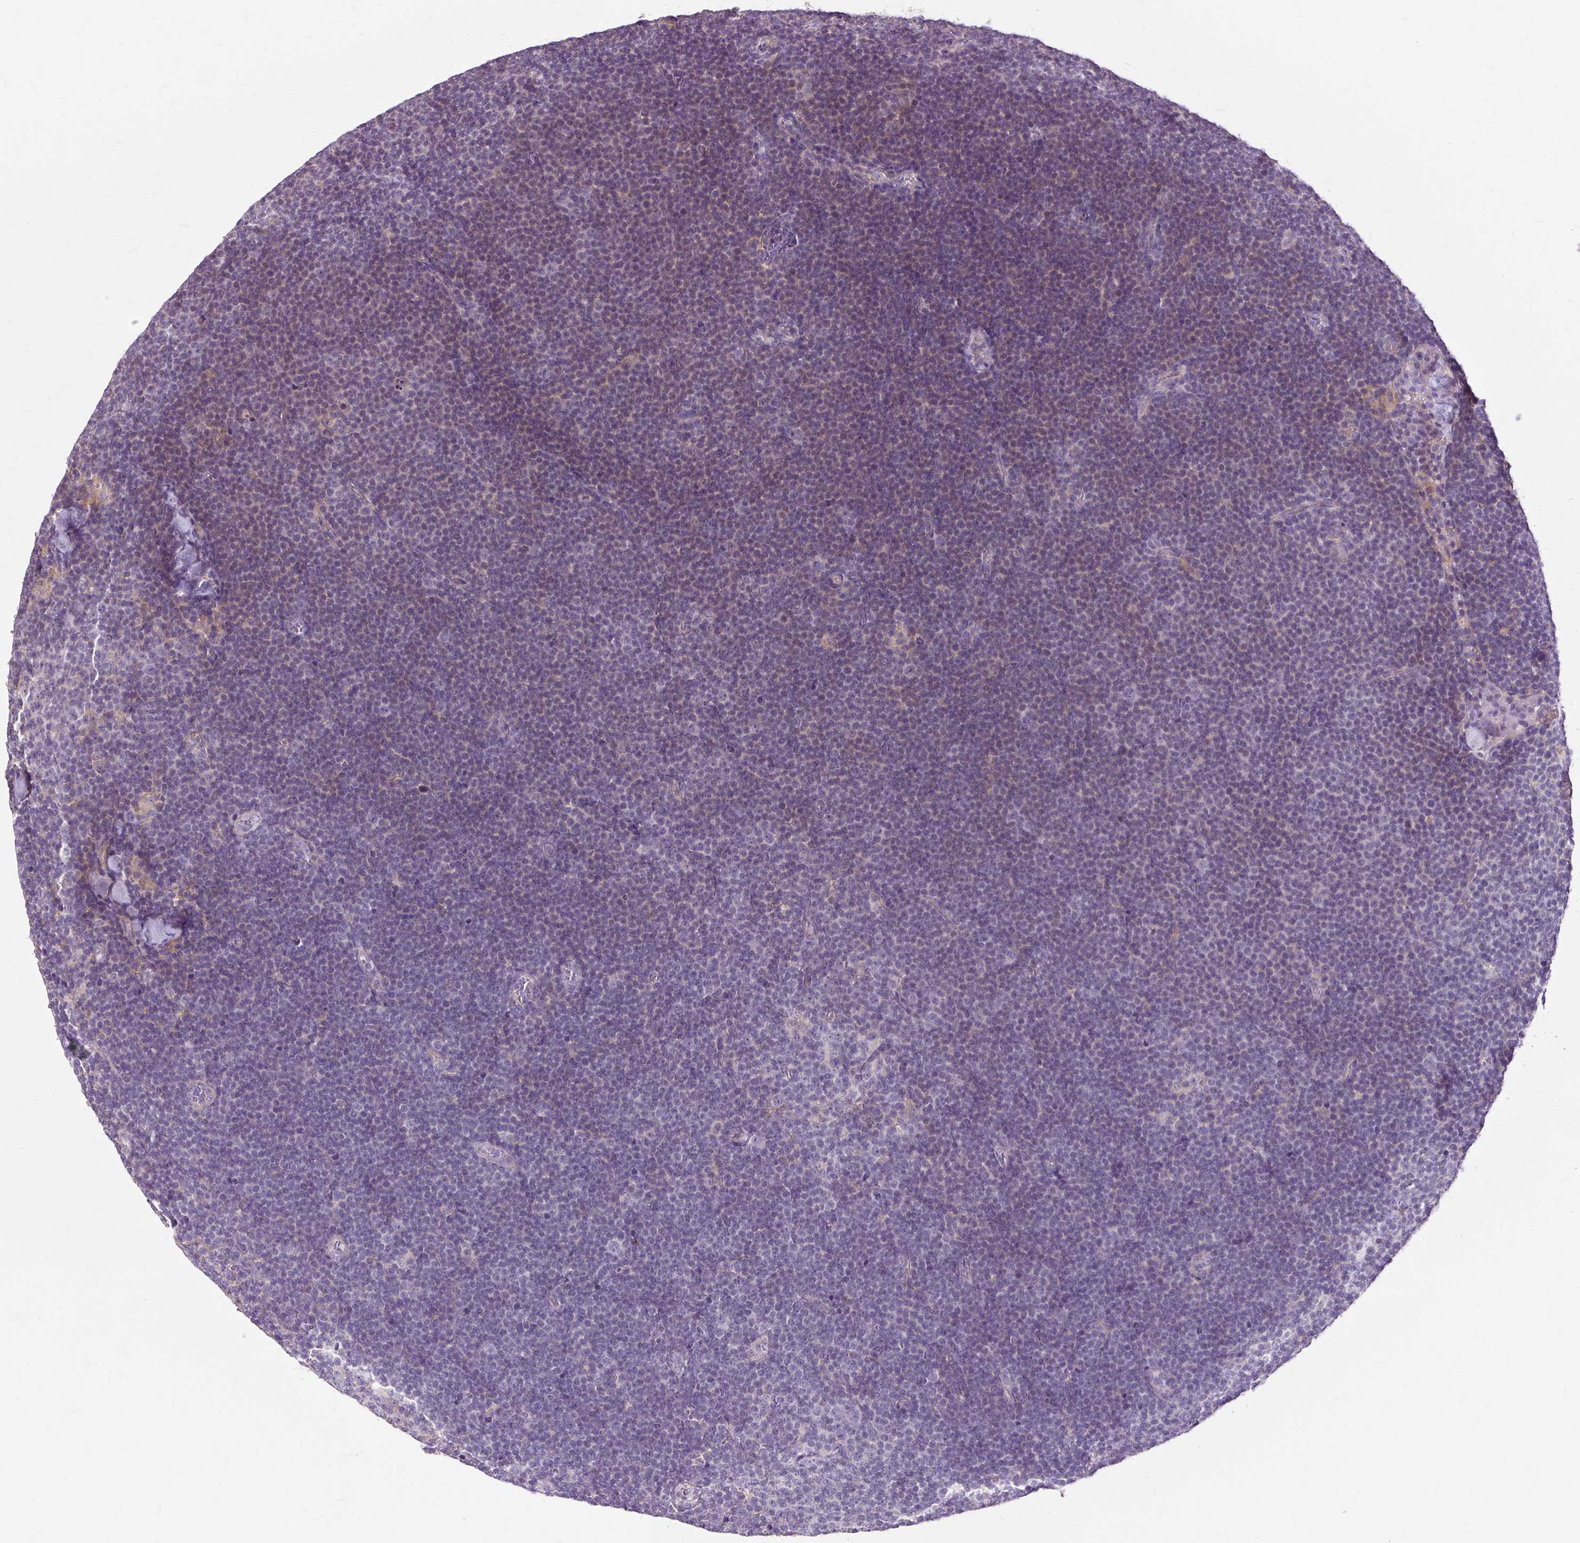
{"staining": {"intensity": "negative", "quantity": "none", "location": "none"}, "tissue": "lymphoma", "cell_type": "Tumor cells", "image_type": "cancer", "snomed": [{"axis": "morphology", "description": "Malignant lymphoma, non-Hodgkin's type, Low grade"}, {"axis": "topography", "description": "Lymph node"}], "caption": "High magnification brightfield microscopy of malignant lymphoma, non-Hodgkin's type (low-grade) stained with DAB (3,3'-diaminobenzidine) (brown) and counterstained with hematoxylin (blue): tumor cells show no significant staining.", "gene": "TSPAN8", "patient": {"sex": "male", "age": 48}}